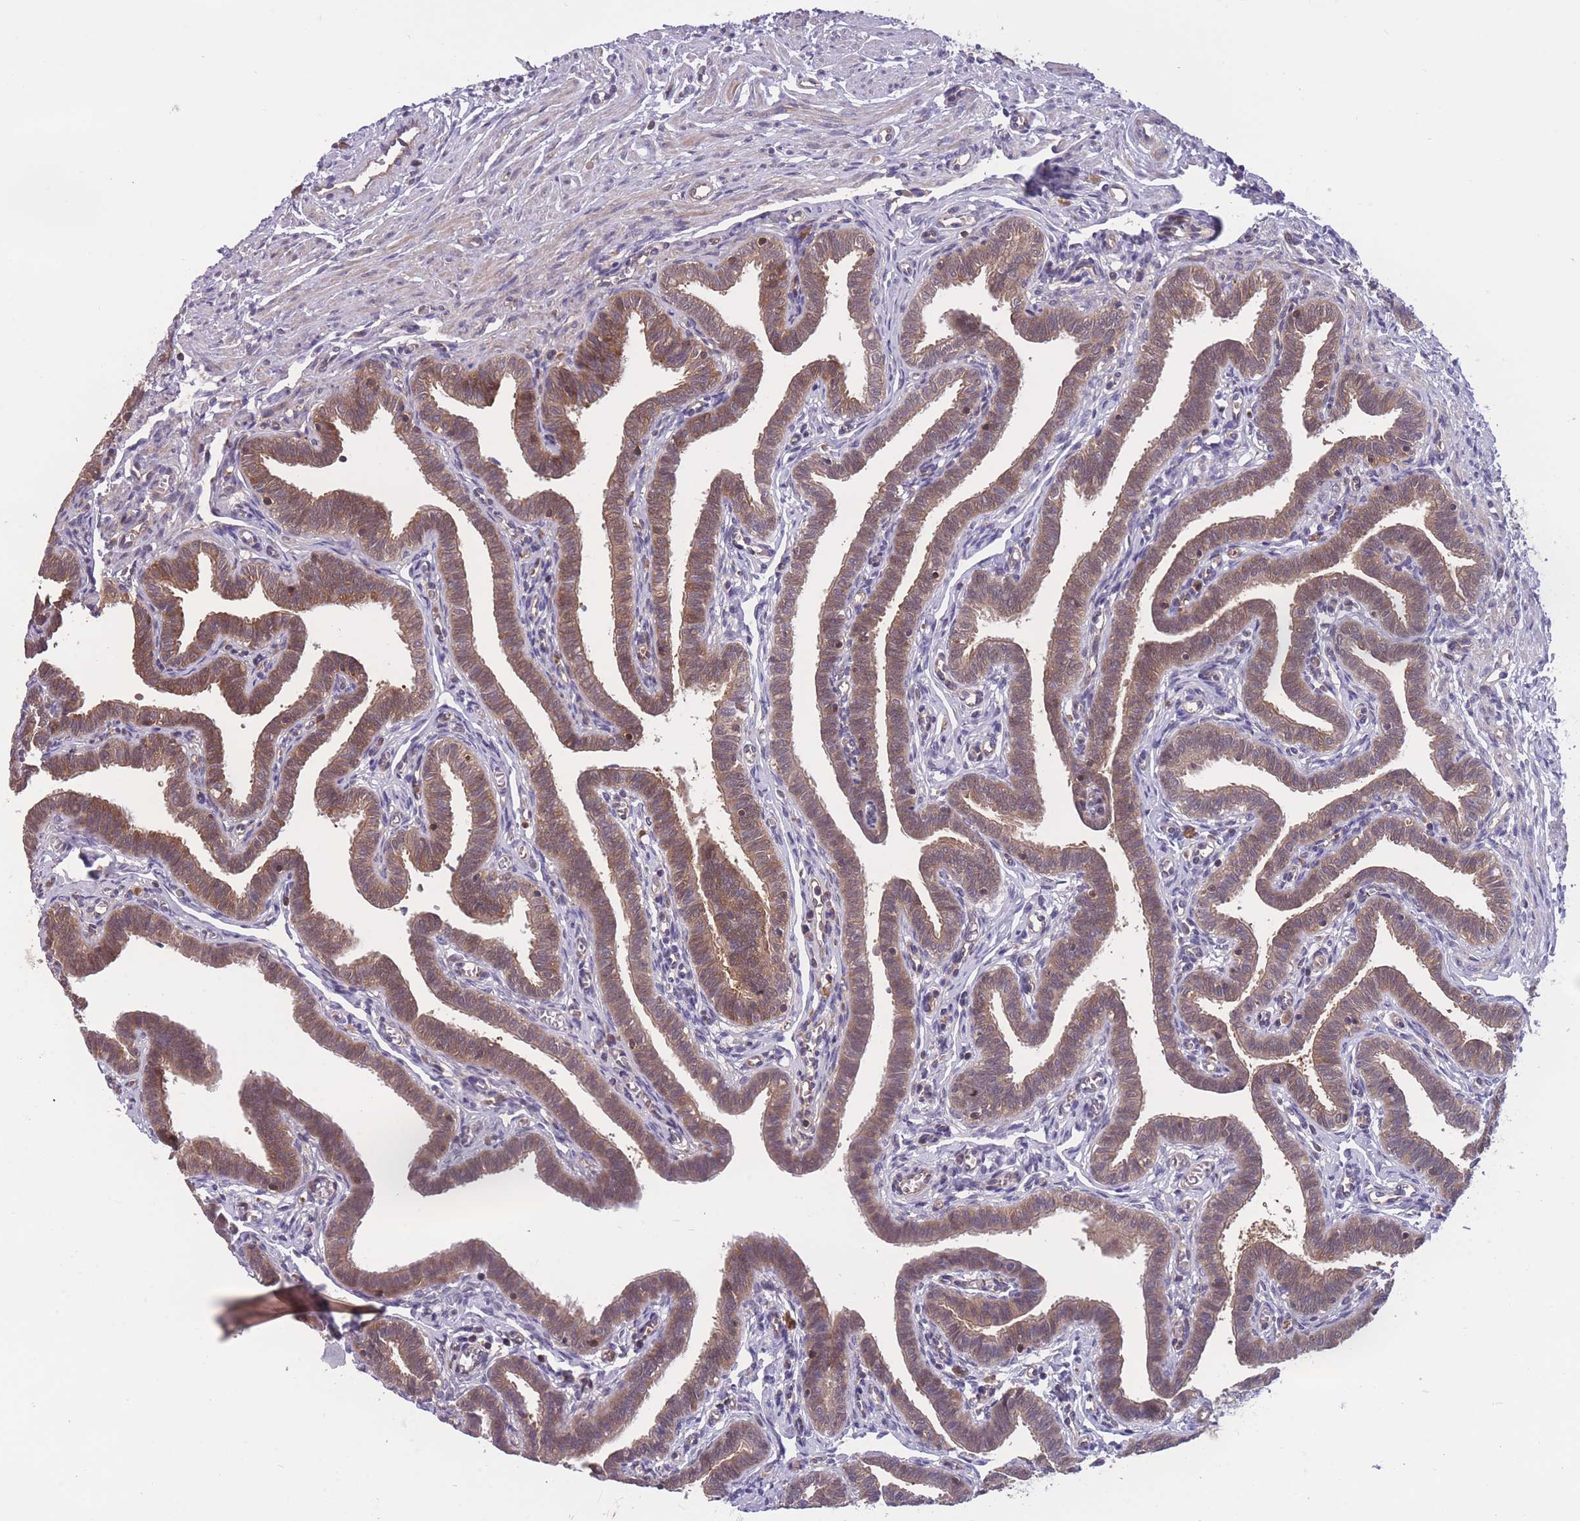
{"staining": {"intensity": "moderate", "quantity": ">75%", "location": "cytoplasmic/membranous"}, "tissue": "fallopian tube", "cell_type": "Glandular cells", "image_type": "normal", "snomed": [{"axis": "morphology", "description": "Normal tissue, NOS"}, {"axis": "topography", "description": "Fallopian tube"}], "caption": "Immunohistochemical staining of normal human fallopian tube reveals >75% levels of moderate cytoplasmic/membranous protein expression in about >75% of glandular cells. Nuclei are stained in blue.", "gene": "UBE2NL", "patient": {"sex": "female", "age": 36}}